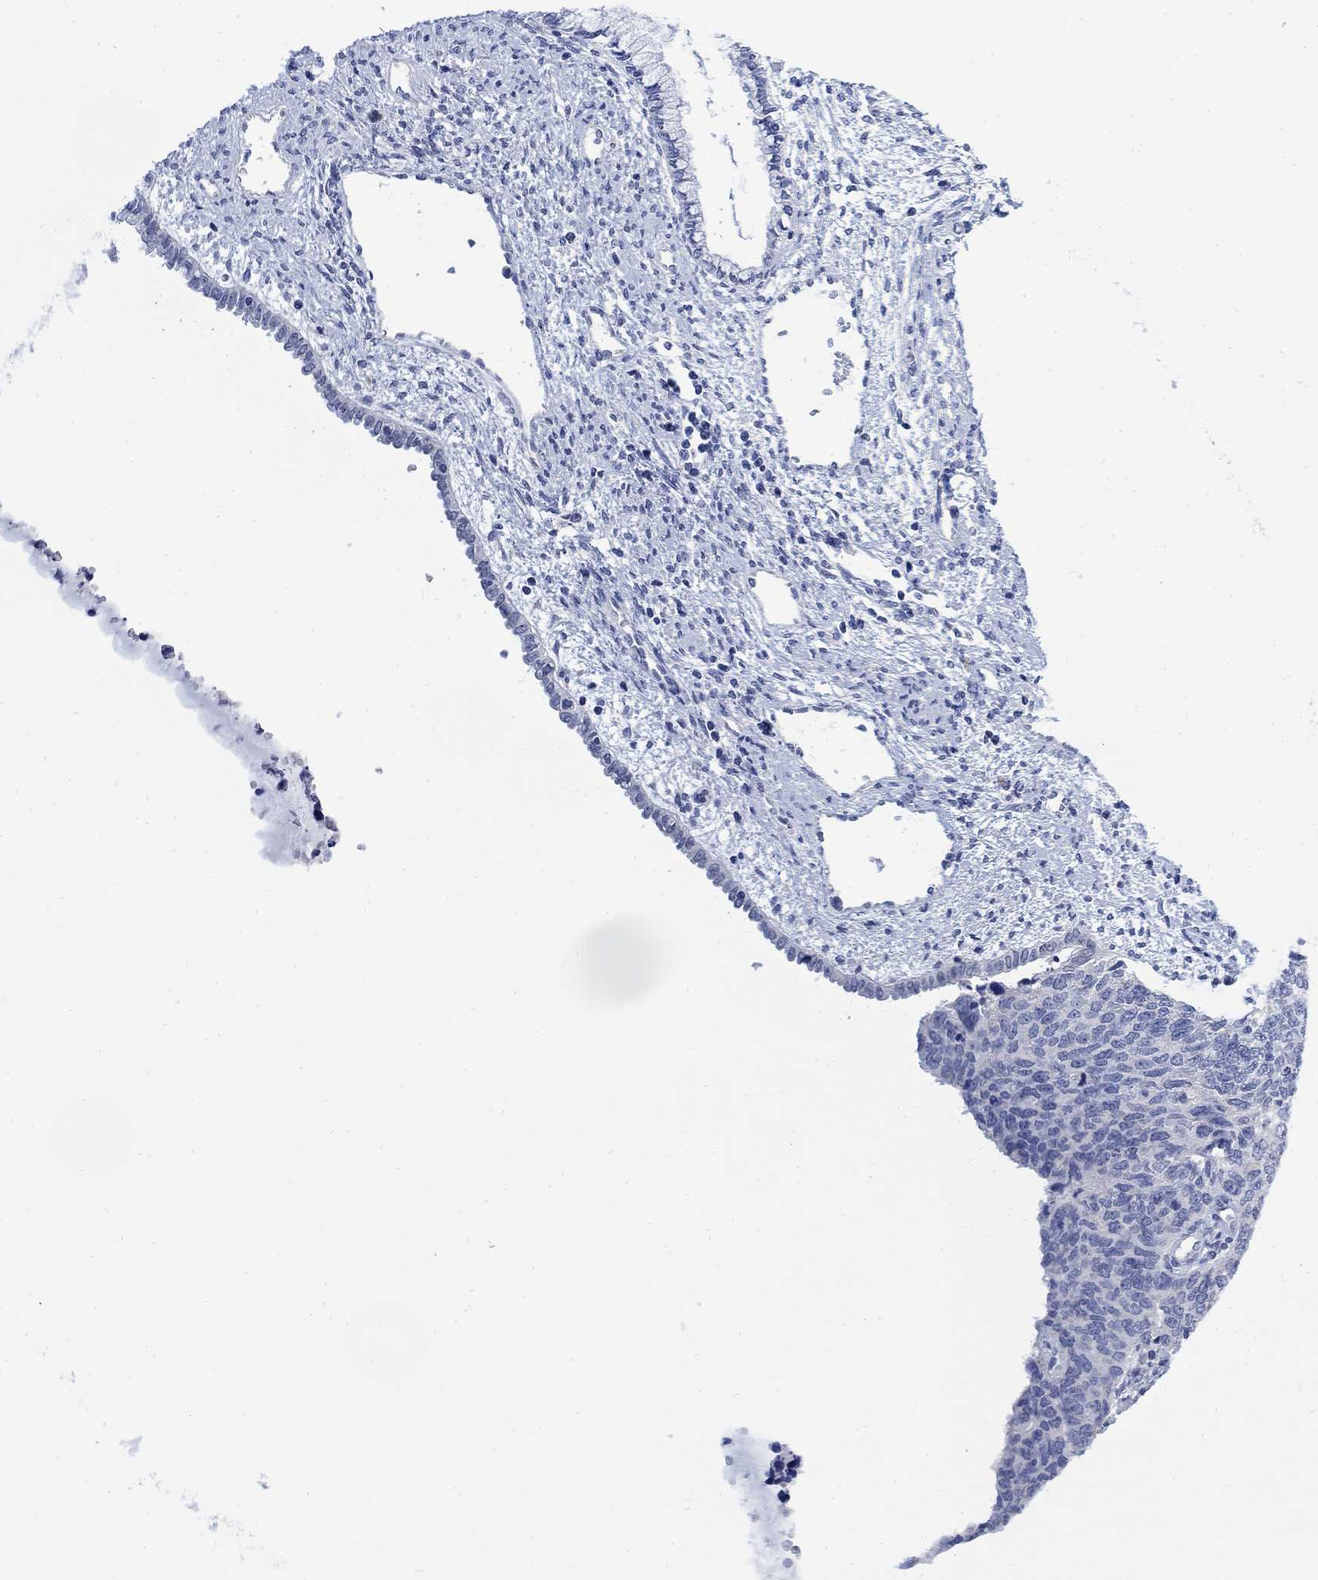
{"staining": {"intensity": "negative", "quantity": "none", "location": "none"}, "tissue": "cervical cancer", "cell_type": "Tumor cells", "image_type": "cancer", "snomed": [{"axis": "morphology", "description": "Squamous cell carcinoma, NOS"}, {"axis": "topography", "description": "Cervix"}], "caption": "A photomicrograph of human cervical cancer is negative for staining in tumor cells.", "gene": "FBP2", "patient": {"sex": "female", "age": 63}}